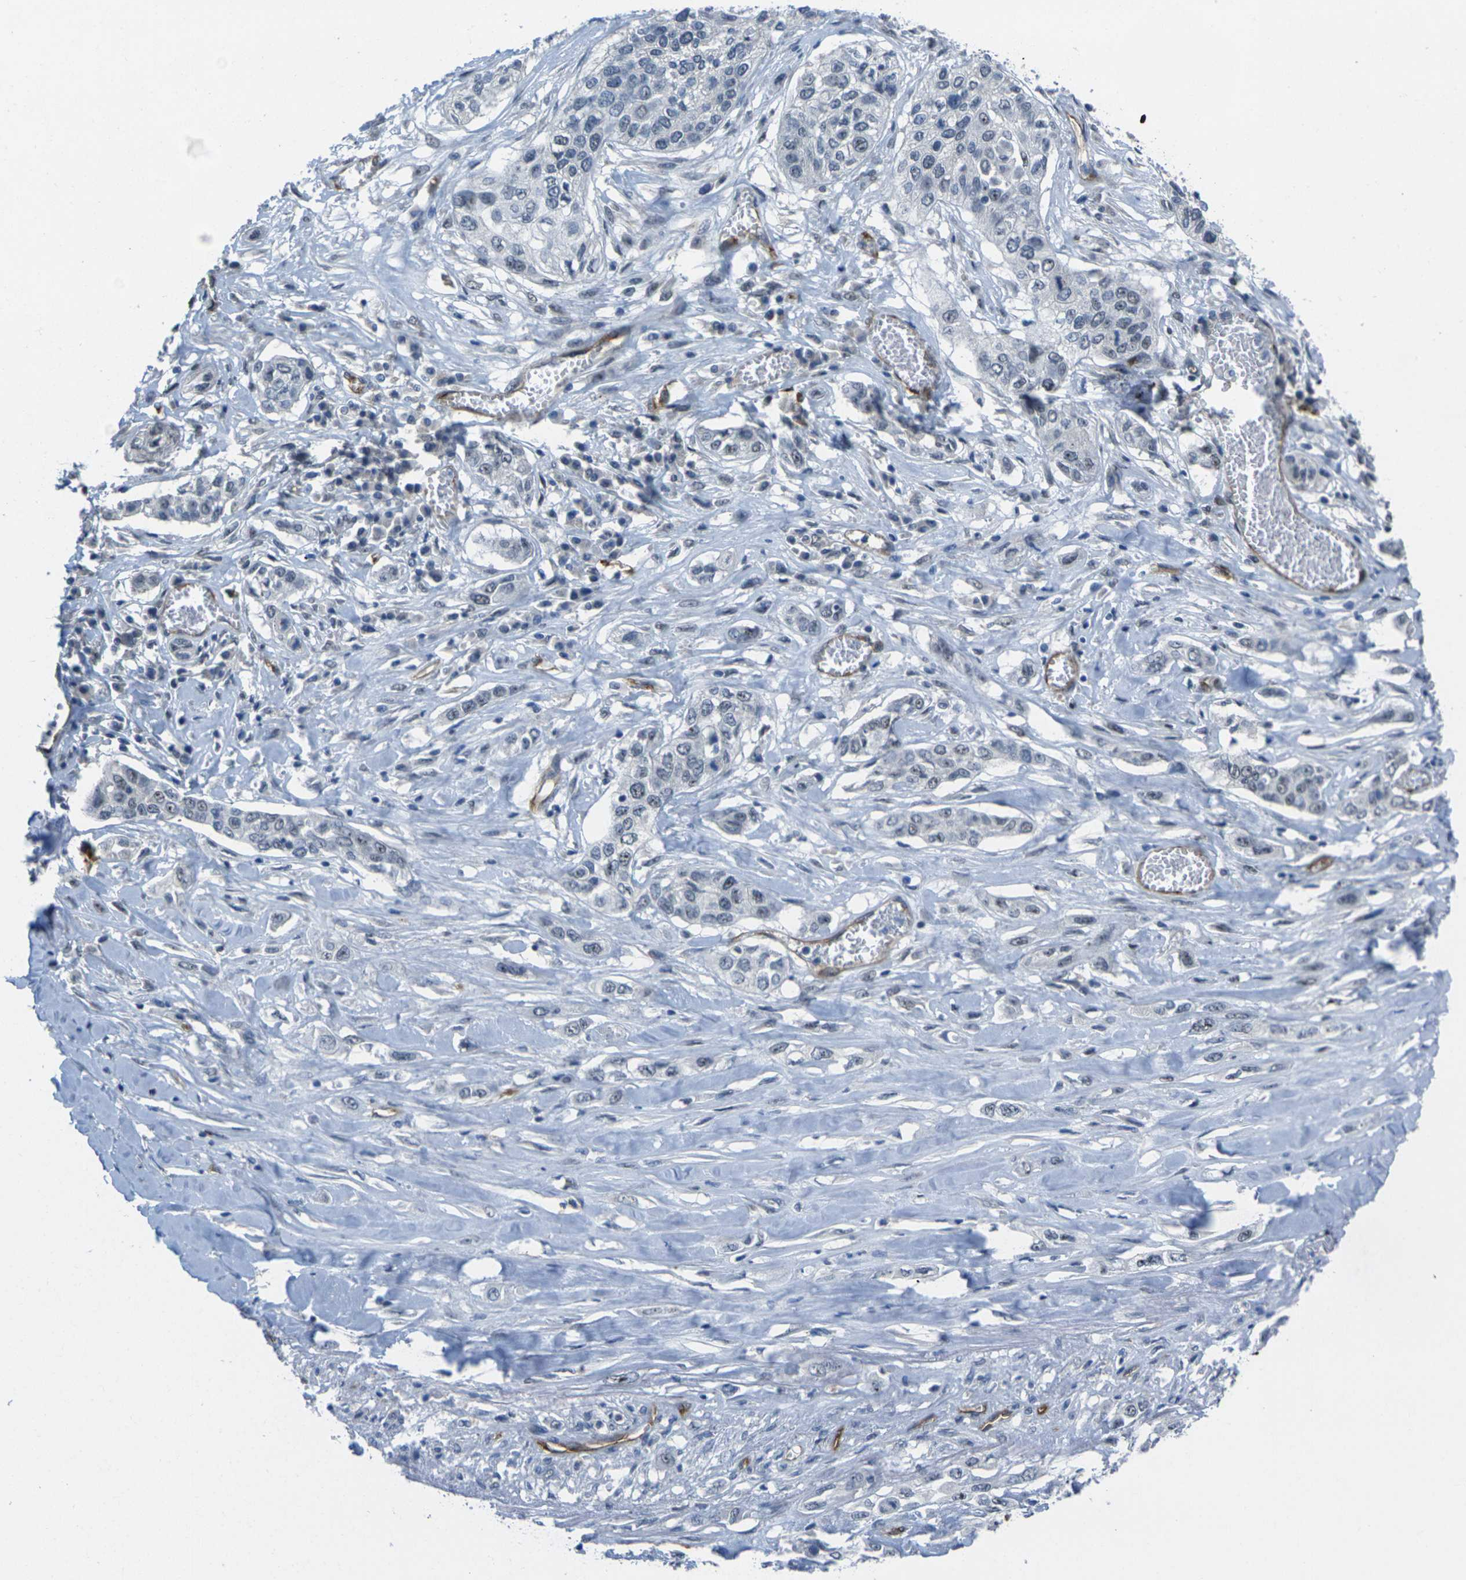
{"staining": {"intensity": "negative", "quantity": "none", "location": "none"}, "tissue": "lung cancer", "cell_type": "Tumor cells", "image_type": "cancer", "snomed": [{"axis": "morphology", "description": "Squamous cell carcinoma, NOS"}, {"axis": "topography", "description": "Lung"}], "caption": "A histopathology image of lung cancer (squamous cell carcinoma) stained for a protein exhibits no brown staining in tumor cells.", "gene": "HSPA12B", "patient": {"sex": "male", "age": 71}}